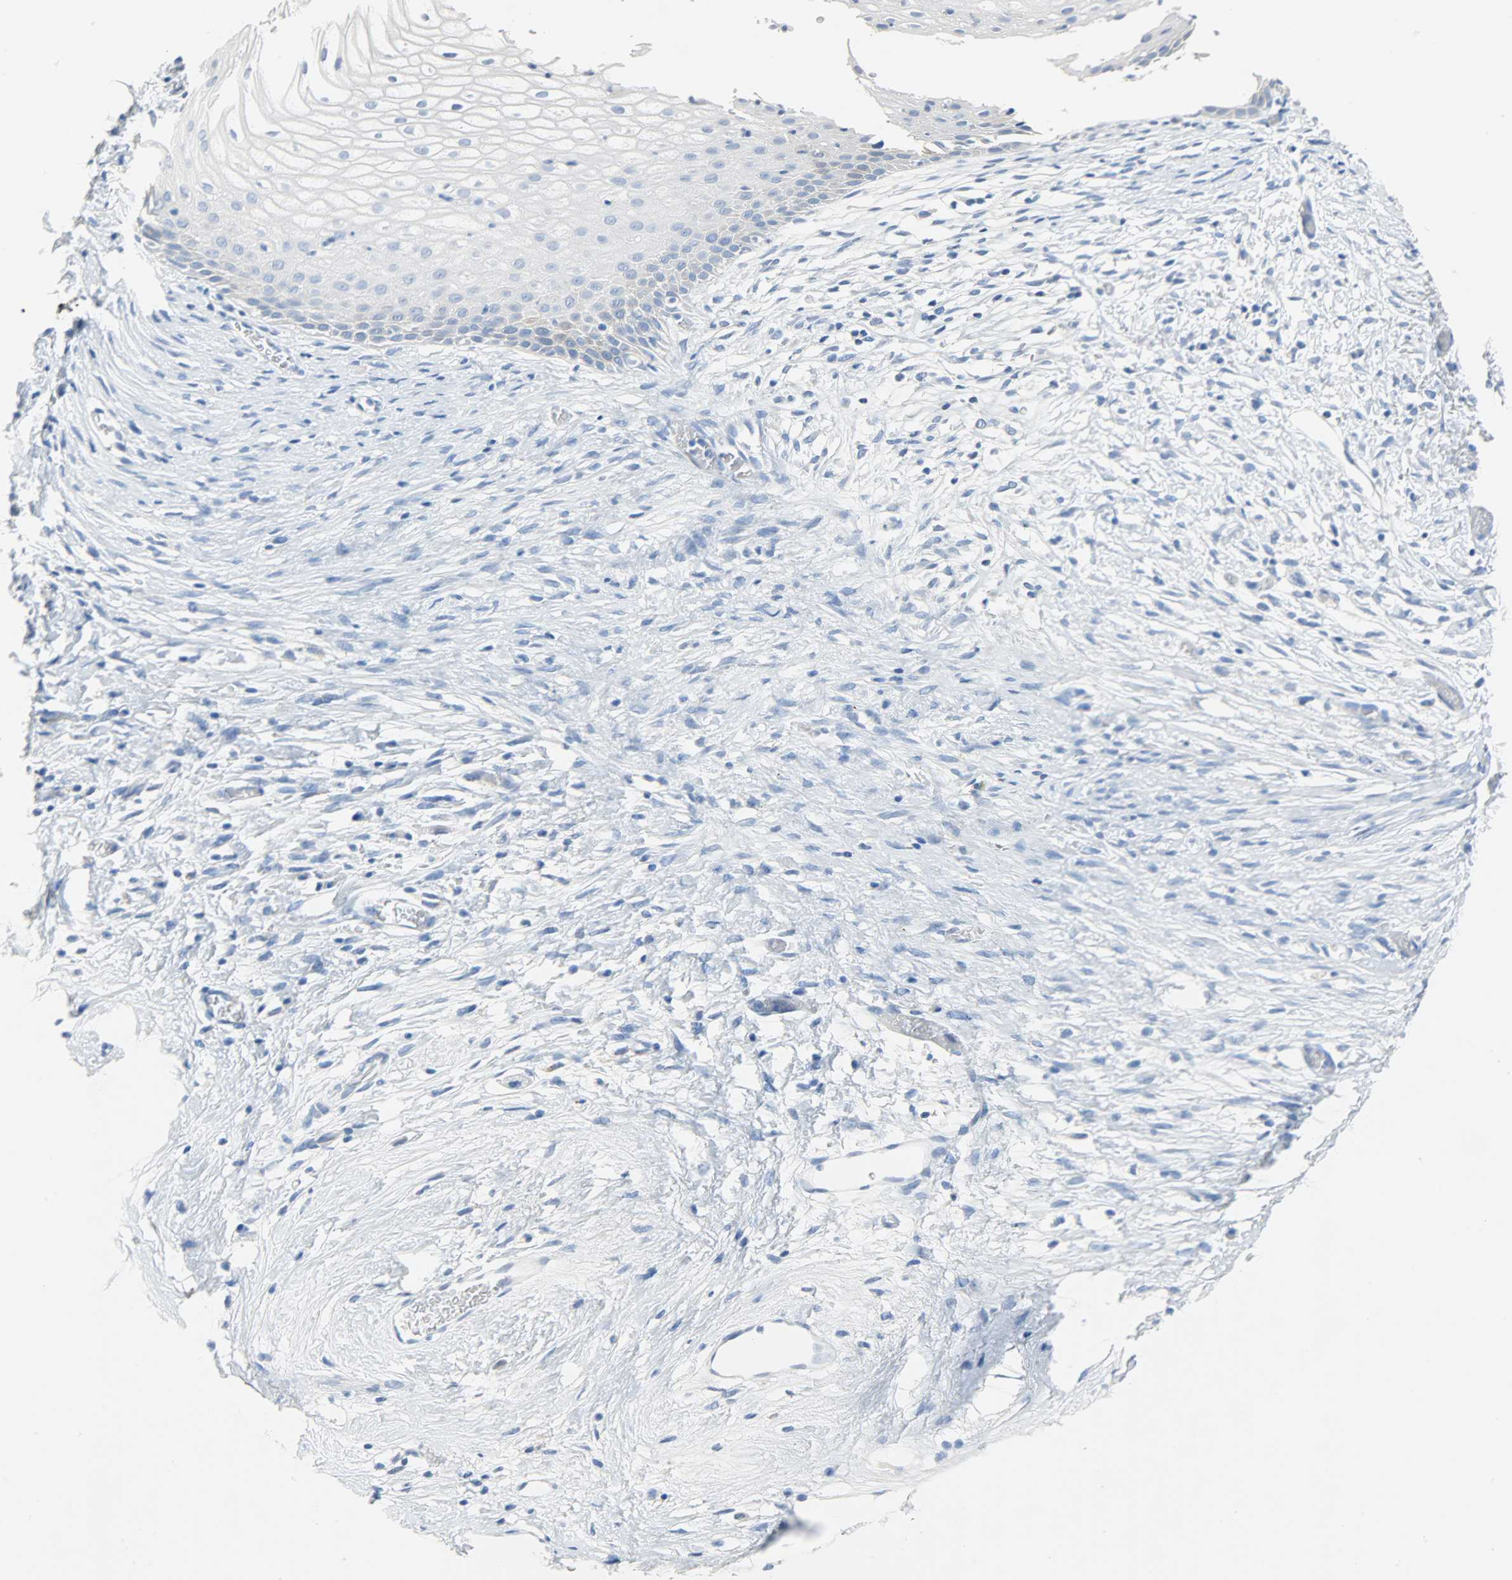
{"staining": {"intensity": "negative", "quantity": "none", "location": "none"}, "tissue": "cervical cancer", "cell_type": "Tumor cells", "image_type": "cancer", "snomed": [{"axis": "morphology", "description": "Normal tissue, NOS"}, {"axis": "morphology", "description": "Squamous cell carcinoma, NOS"}, {"axis": "topography", "description": "Cervix"}], "caption": "Immunohistochemistry photomicrograph of neoplastic tissue: cervical cancer (squamous cell carcinoma) stained with DAB exhibits no significant protein expression in tumor cells. (DAB (3,3'-diaminobenzidine) immunohistochemistry (IHC), high magnification).", "gene": "CA3", "patient": {"sex": "female", "age": 67}}